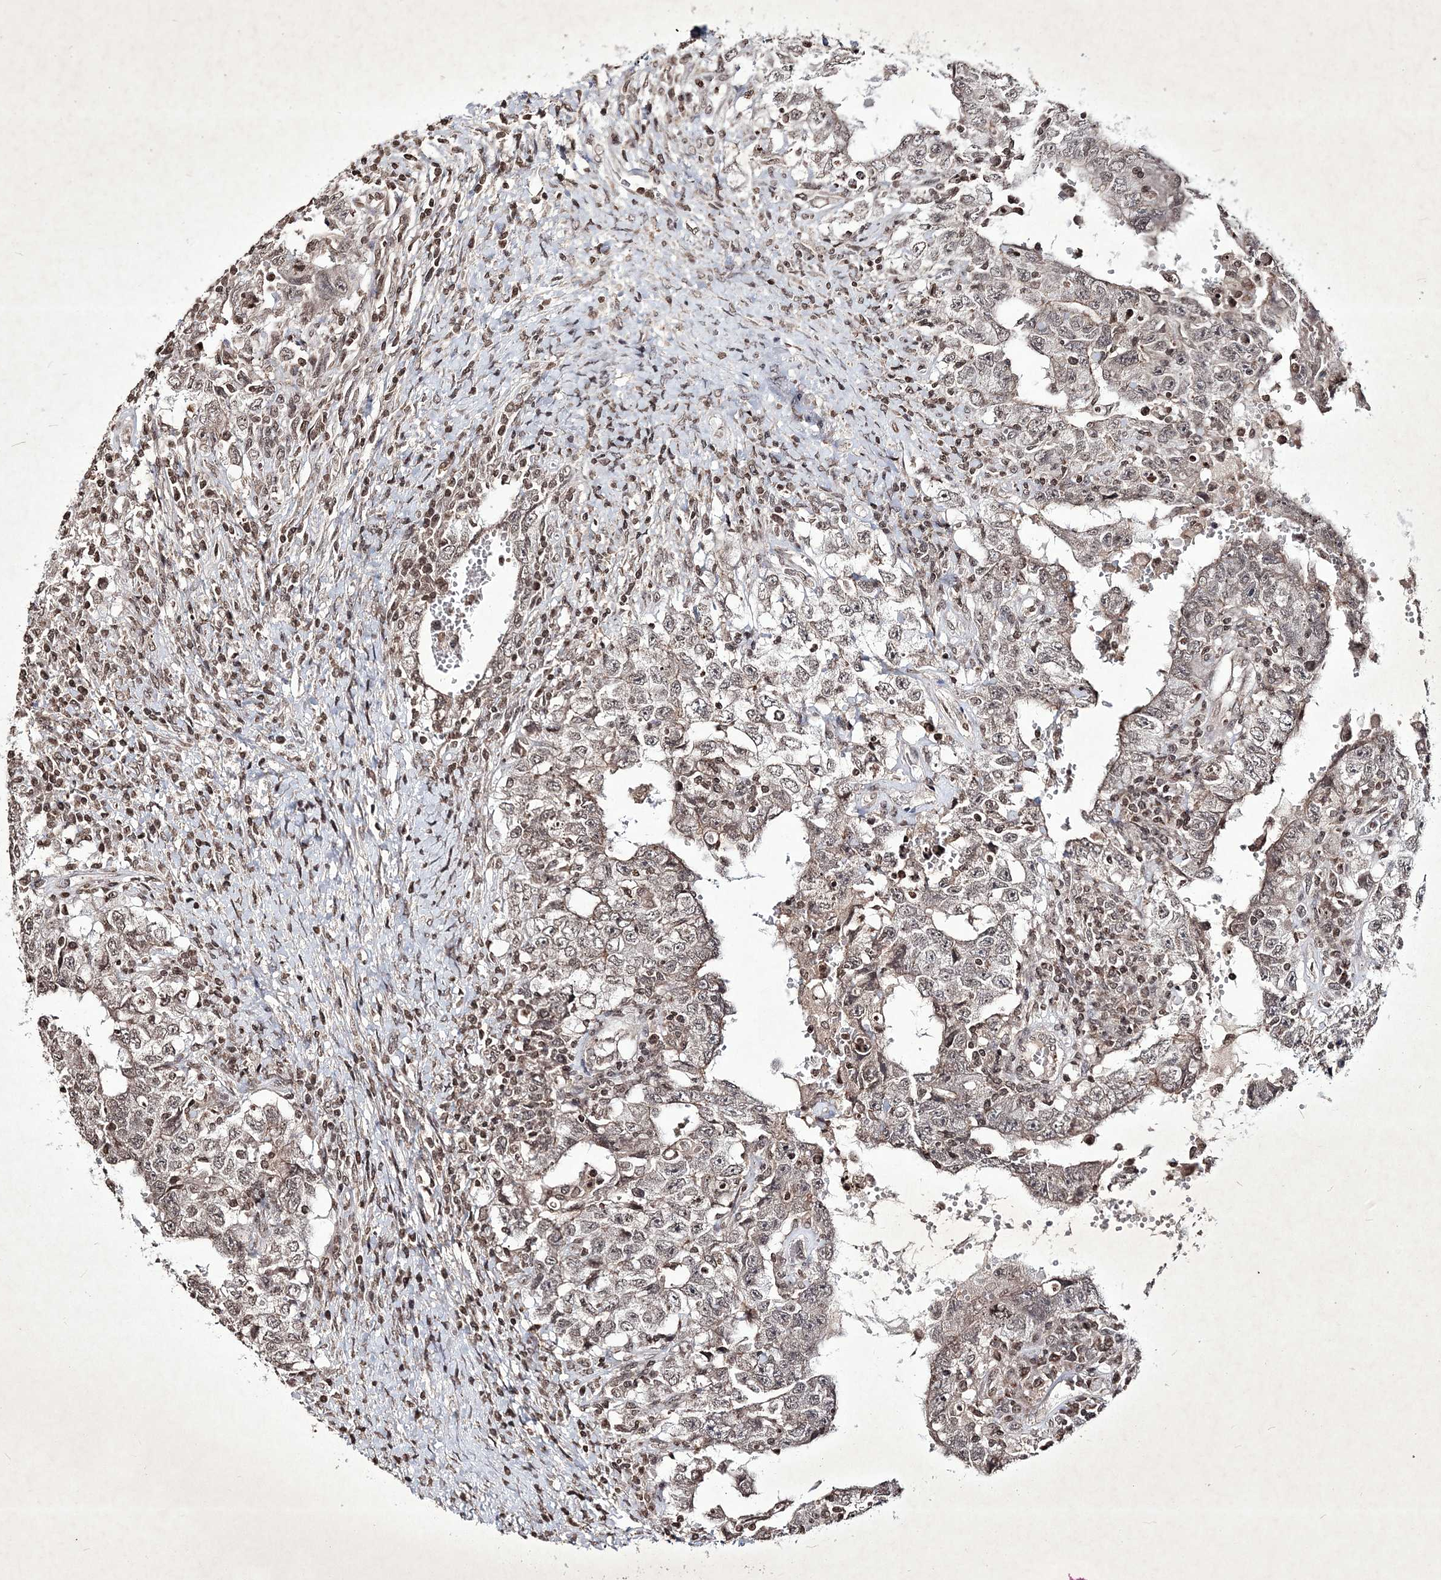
{"staining": {"intensity": "moderate", "quantity": ">75%", "location": "nuclear"}, "tissue": "testis cancer", "cell_type": "Tumor cells", "image_type": "cancer", "snomed": [{"axis": "morphology", "description": "Carcinoma, Embryonal, NOS"}, {"axis": "topography", "description": "Testis"}], "caption": "Immunohistochemistry histopathology image of human embryonal carcinoma (testis) stained for a protein (brown), which demonstrates medium levels of moderate nuclear expression in approximately >75% of tumor cells.", "gene": "SOWAHB", "patient": {"sex": "male", "age": 26}}